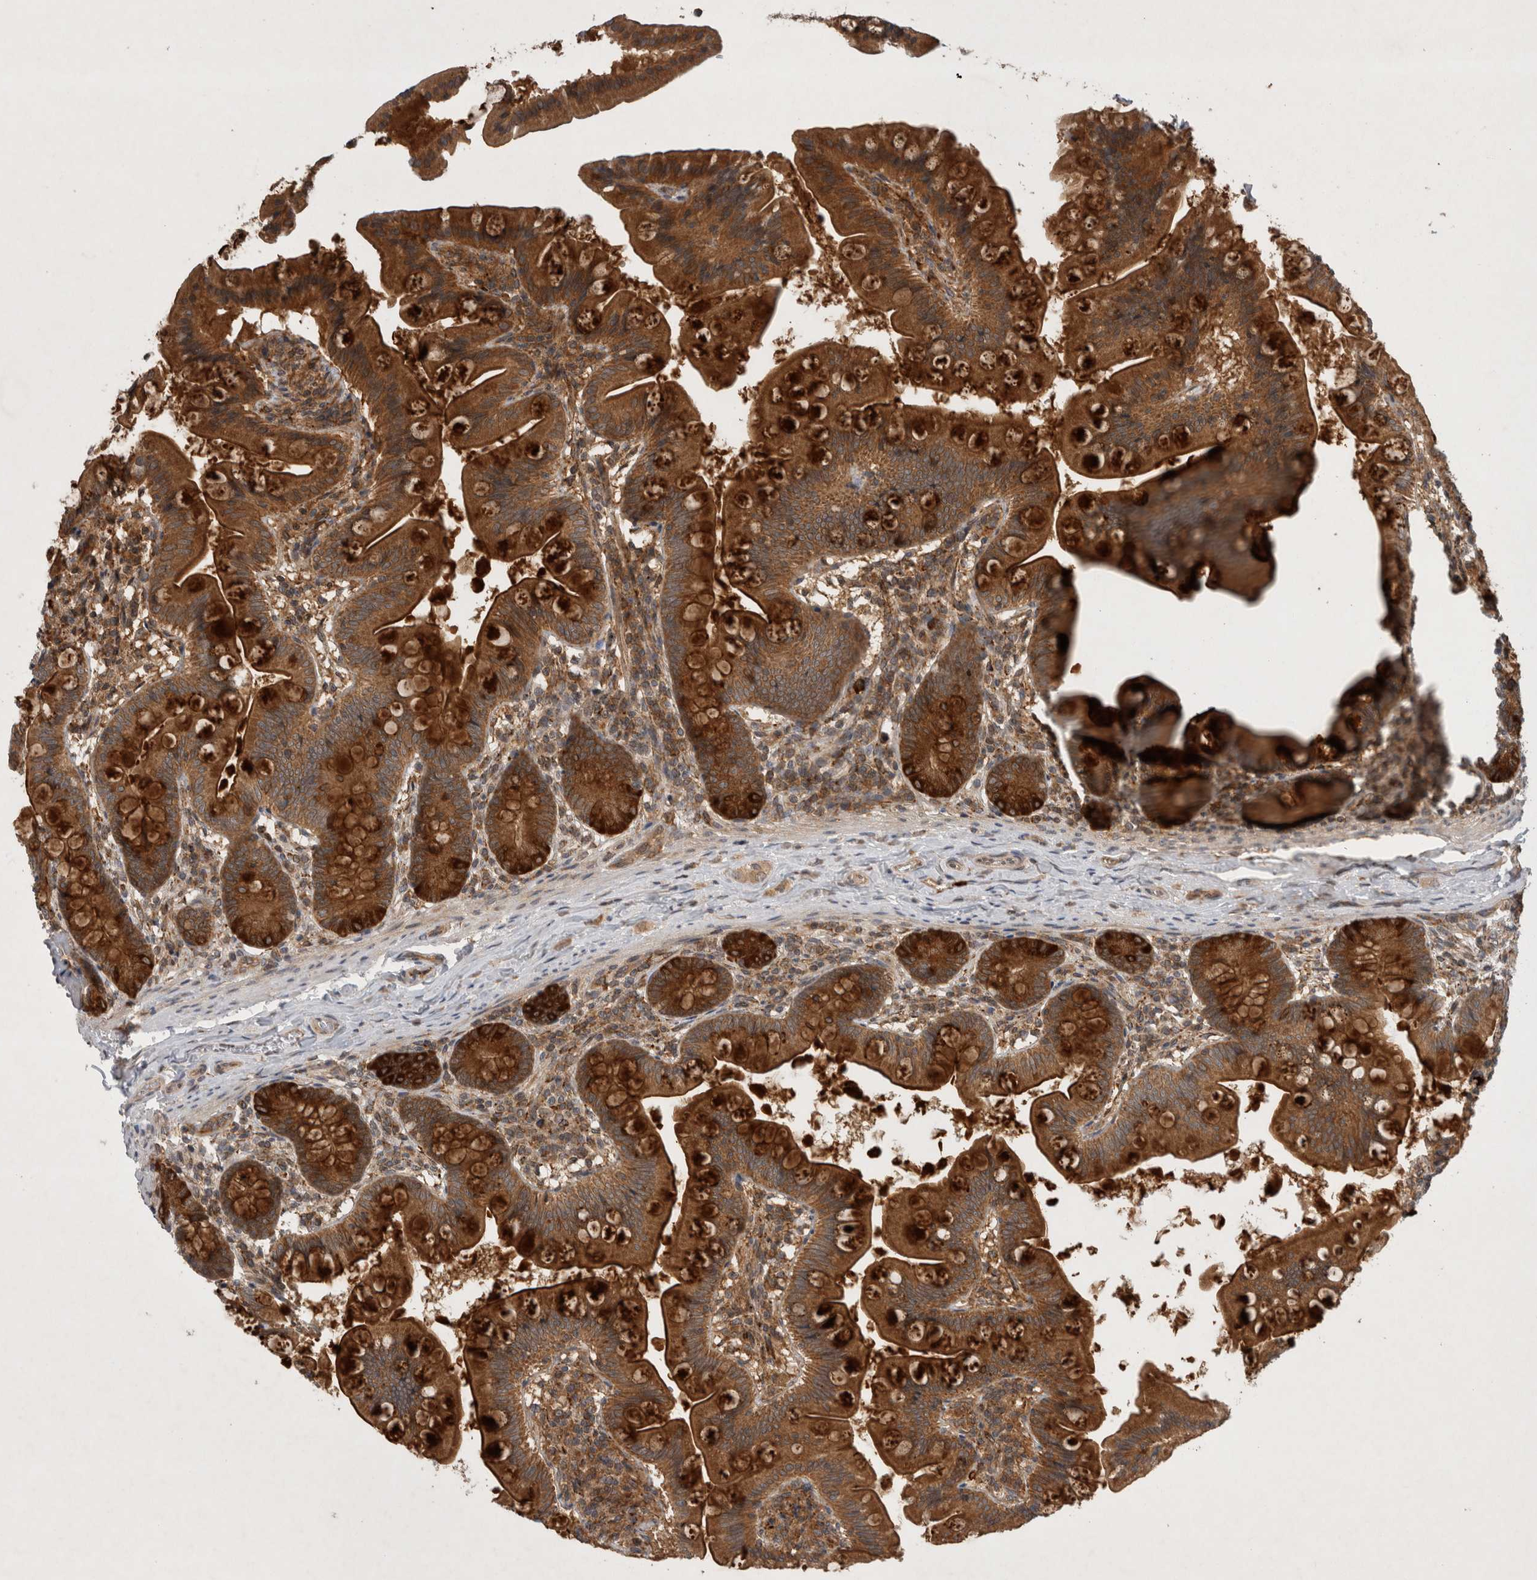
{"staining": {"intensity": "strong", "quantity": ">75%", "location": "cytoplasmic/membranous"}, "tissue": "small intestine", "cell_type": "Glandular cells", "image_type": "normal", "snomed": [{"axis": "morphology", "description": "Normal tissue, NOS"}, {"axis": "topography", "description": "Small intestine"}], "caption": "This photomicrograph exhibits IHC staining of normal small intestine, with high strong cytoplasmic/membranous expression in approximately >75% of glandular cells.", "gene": "PDCD2", "patient": {"sex": "male", "age": 7}}